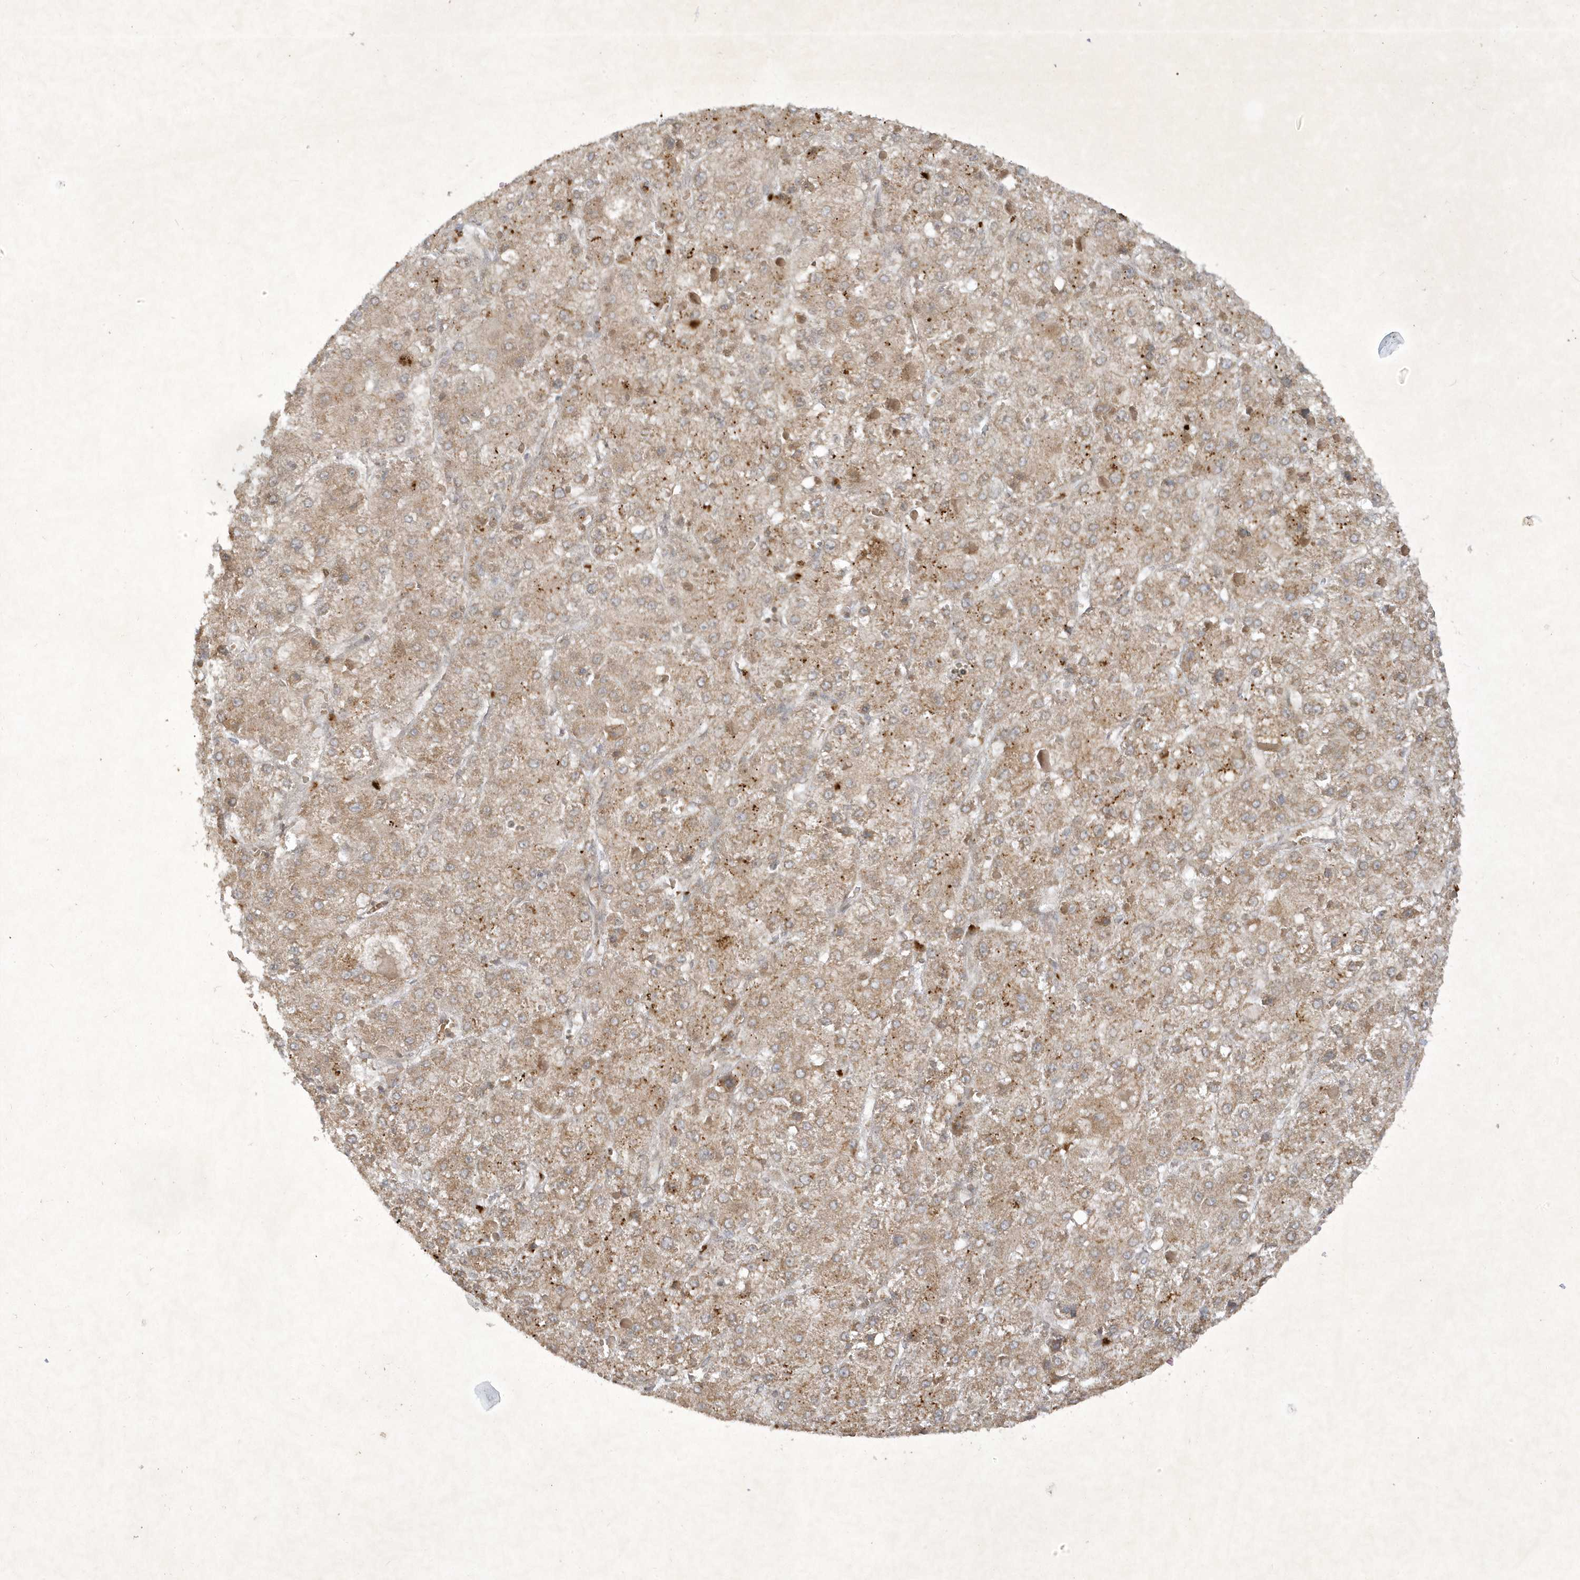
{"staining": {"intensity": "weak", "quantity": ">75%", "location": "cytoplasmic/membranous"}, "tissue": "liver cancer", "cell_type": "Tumor cells", "image_type": "cancer", "snomed": [{"axis": "morphology", "description": "Carcinoma, Hepatocellular, NOS"}, {"axis": "topography", "description": "Liver"}], "caption": "The image demonstrates immunohistochemical staining of hepatocellular carcinoma (liver). There is weak cytoplasmic/membranous expression is present in approximately >75% of tumor cells.", "gene": "ZNF213", "patient": {"sex": "female", "age": 73}}